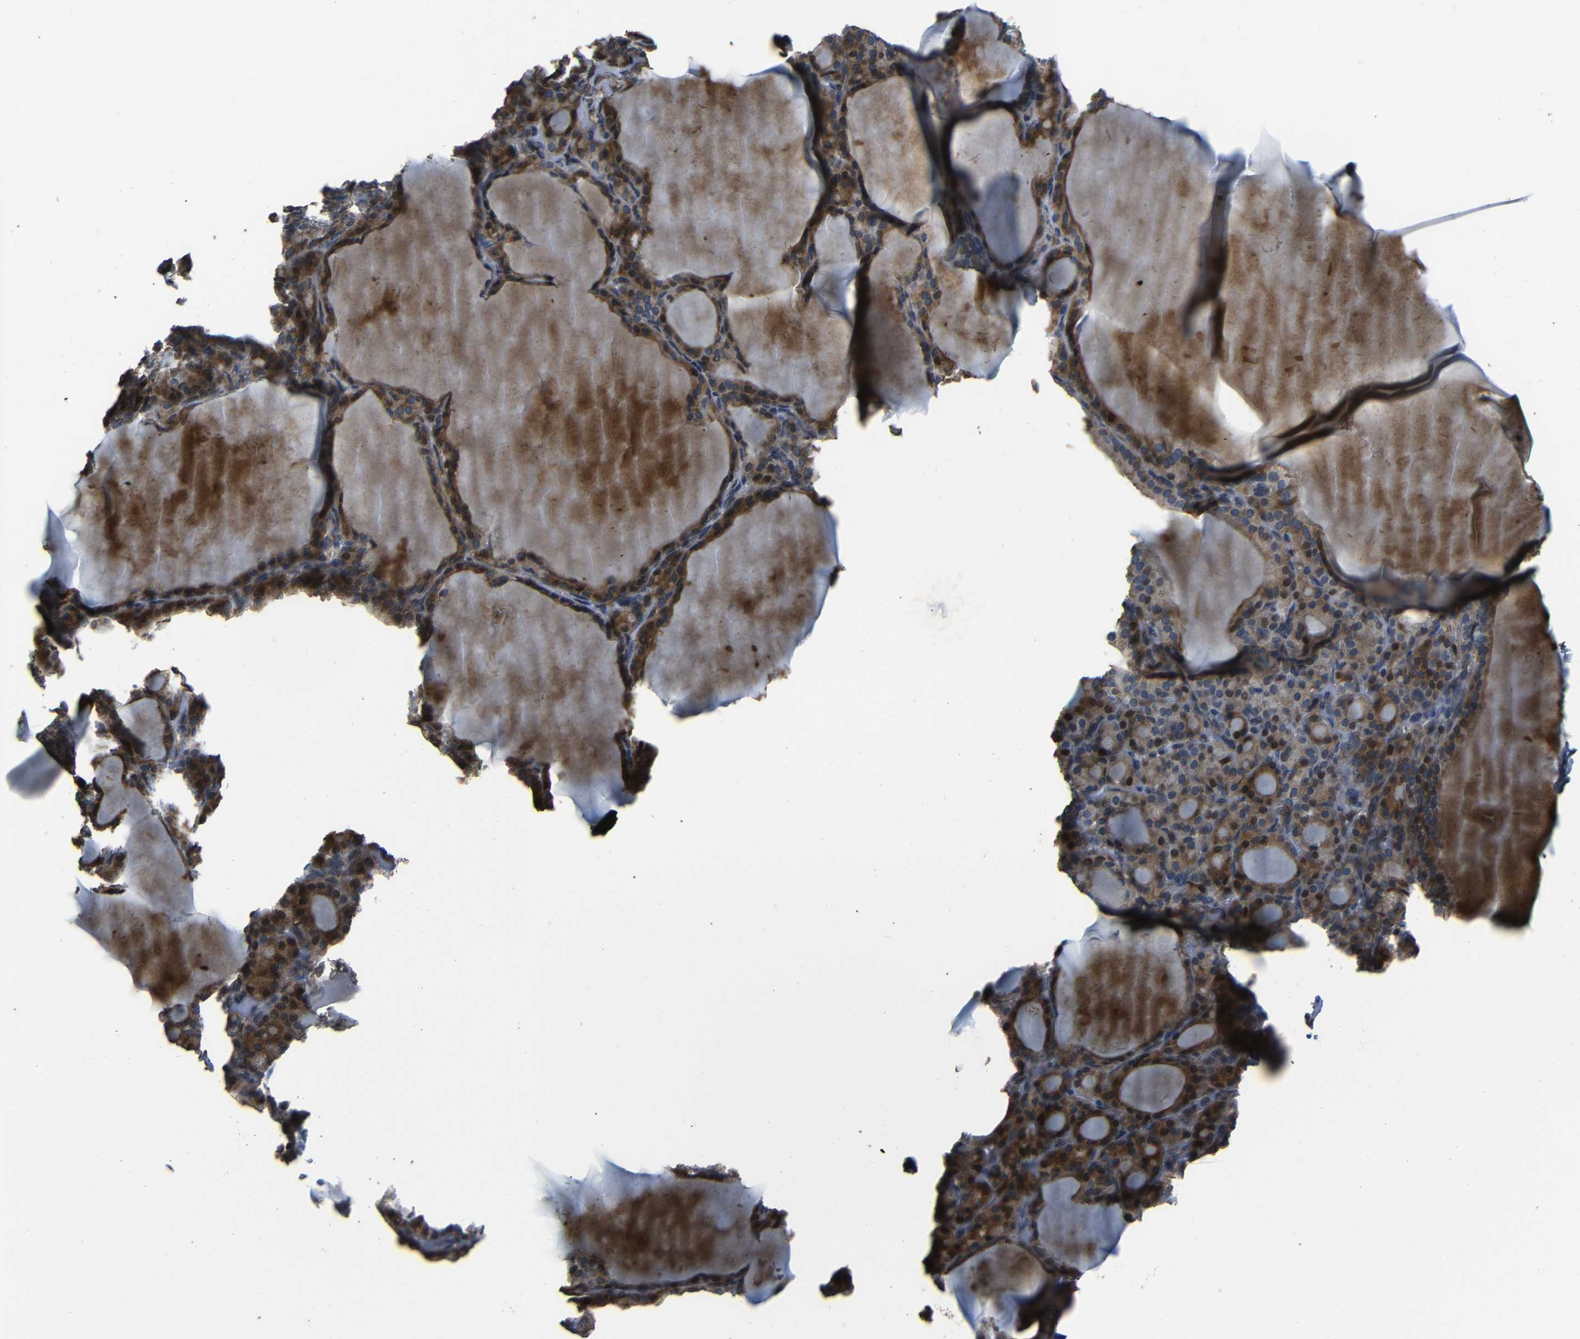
{"staining": {"intensity": "moderate", "quantity": ">75%", "location": "cytoplasmic/membranous"}, "tissue": "thyroid gland", "cell_type": "Glandular cells", "image_type": "normal", "snomed": [{"axis": "morphology", "description": "Normal tissue, NOS"}, {"axis": "topography", "description": "Thyroid gland"}], "caption": "Immunohistochemistry (IHC) photomicrograph of normal thyroid gland: human thyroid gland stained using immunohistochemistry (IHC) exhibits medium levels of moderate protein expression localized specifically in the cytoplasmic/membranous of glandular cells, appearing as a cytoplasmic/membranous brown color.", "gene": "SNN", "patient": {"sex": "female", "age": 28}}